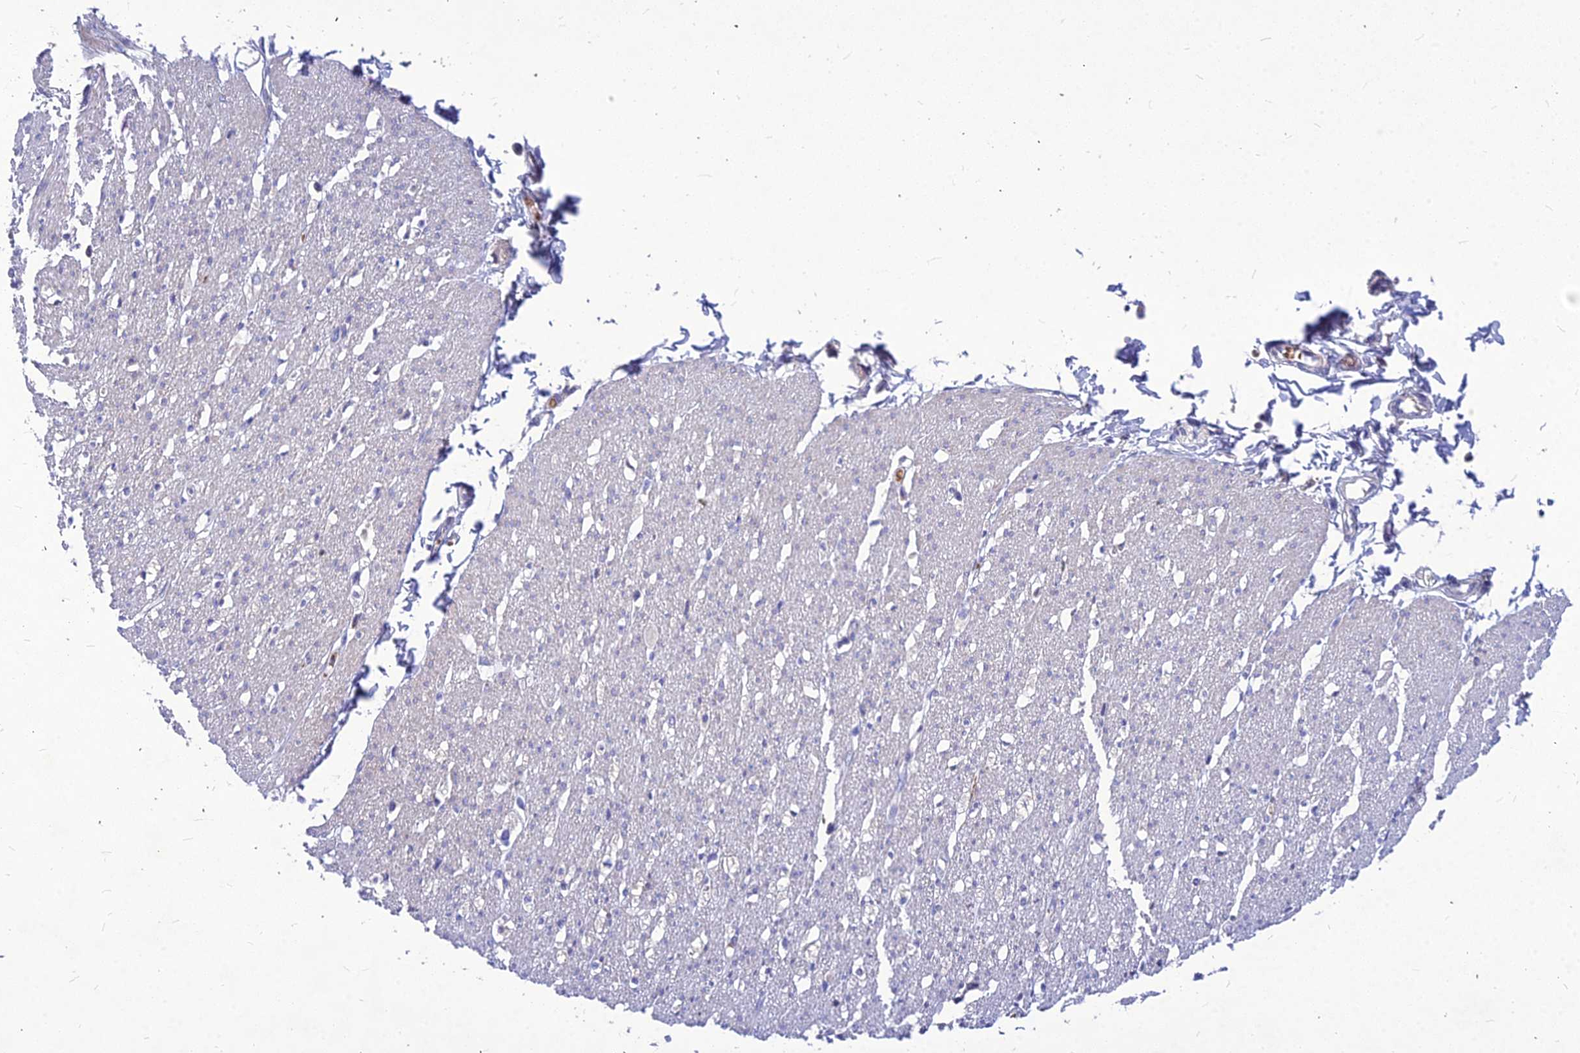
{"staining": {"intensity": "weak", "quantity": "25%-75%", "location": "cytoplasmic/membranous"}, "tissue": "smooth muscle", "cell_type": "Smooth muscle cells", "image_type": "normal", "snomed": [{"axis": "morphology", "description": "Normal tissue, NOS"}, {"axis": "morphology", "description": "Adenocarcinoma, NOS"}, {"axis": "topography", "description": "Colon"}, {"axis": "topography", "description": "Peripheral nerve tissue"}], "caption": "Immunohistochemical staining of normal smooth muscle exhibits low levels of weak cytoplasmic/membranous positivity in about 25%-75% of smooth muscle cells. (brown staining indicates protein expression, while blue staining denotes nuclei).", "gene": "DMRTA1", "patient": {"sex": "male", "age": 14}}